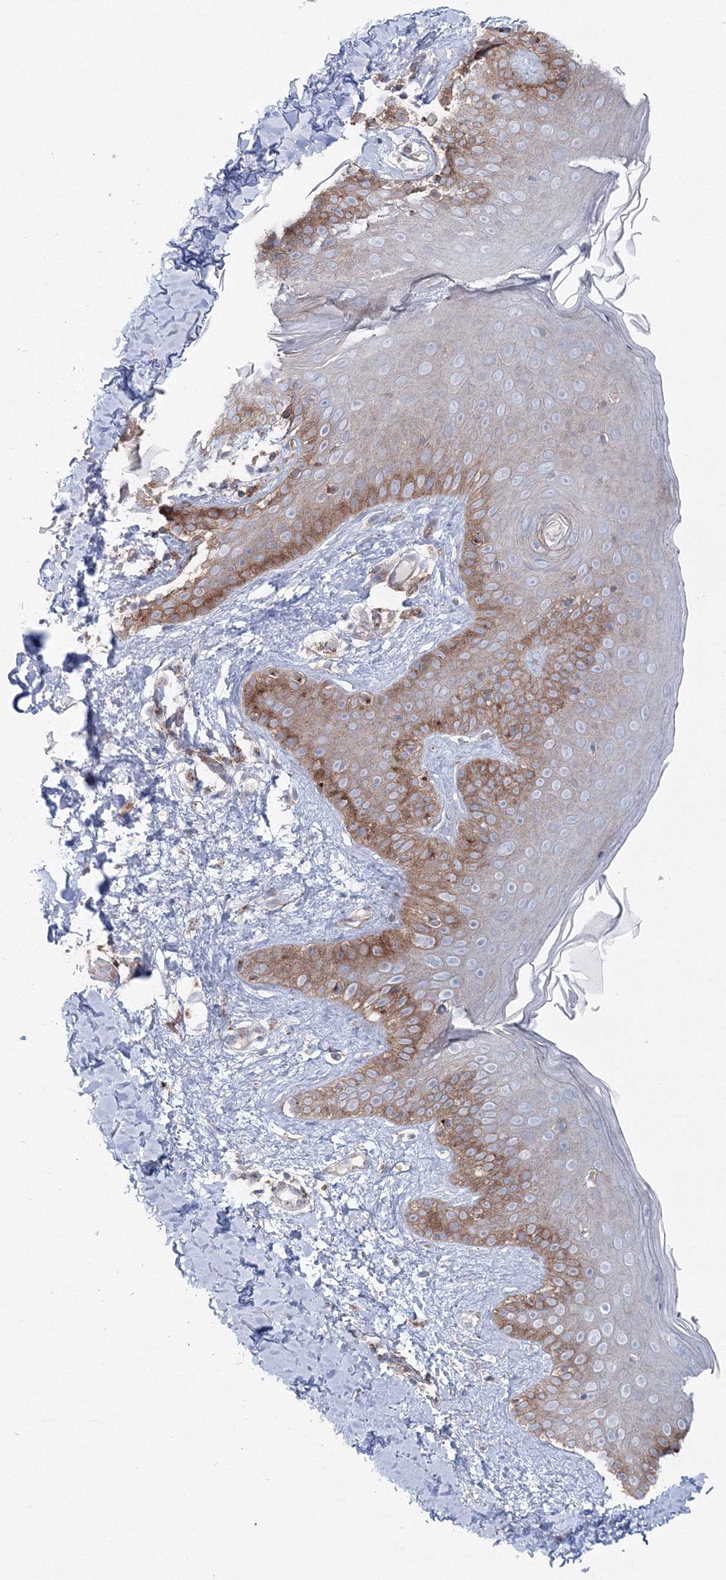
{"staining": {"intensity": "weak", "quantity": "25%-75%", "location": "cytoplasmic/membranous"}, "tissue": "skin", "cell_type": "Fibroblasts", "image_type": "normal", "snomed": [{"axis": "morphology", "description": "Normal tissue, NOS"}, {"axis": "topography", "description": "Skin"}], "caption": "This image demonstrates unremarkable skin stained with immunohistochemistry (IHC) to label a protein in brown. The cytoplasmic/membranous of fibroblasts show weak positivity for the protein. Nuclei are counter-stained blue.", "gene": "GGA2", "patient": {"sex": "male", "age": 52}}